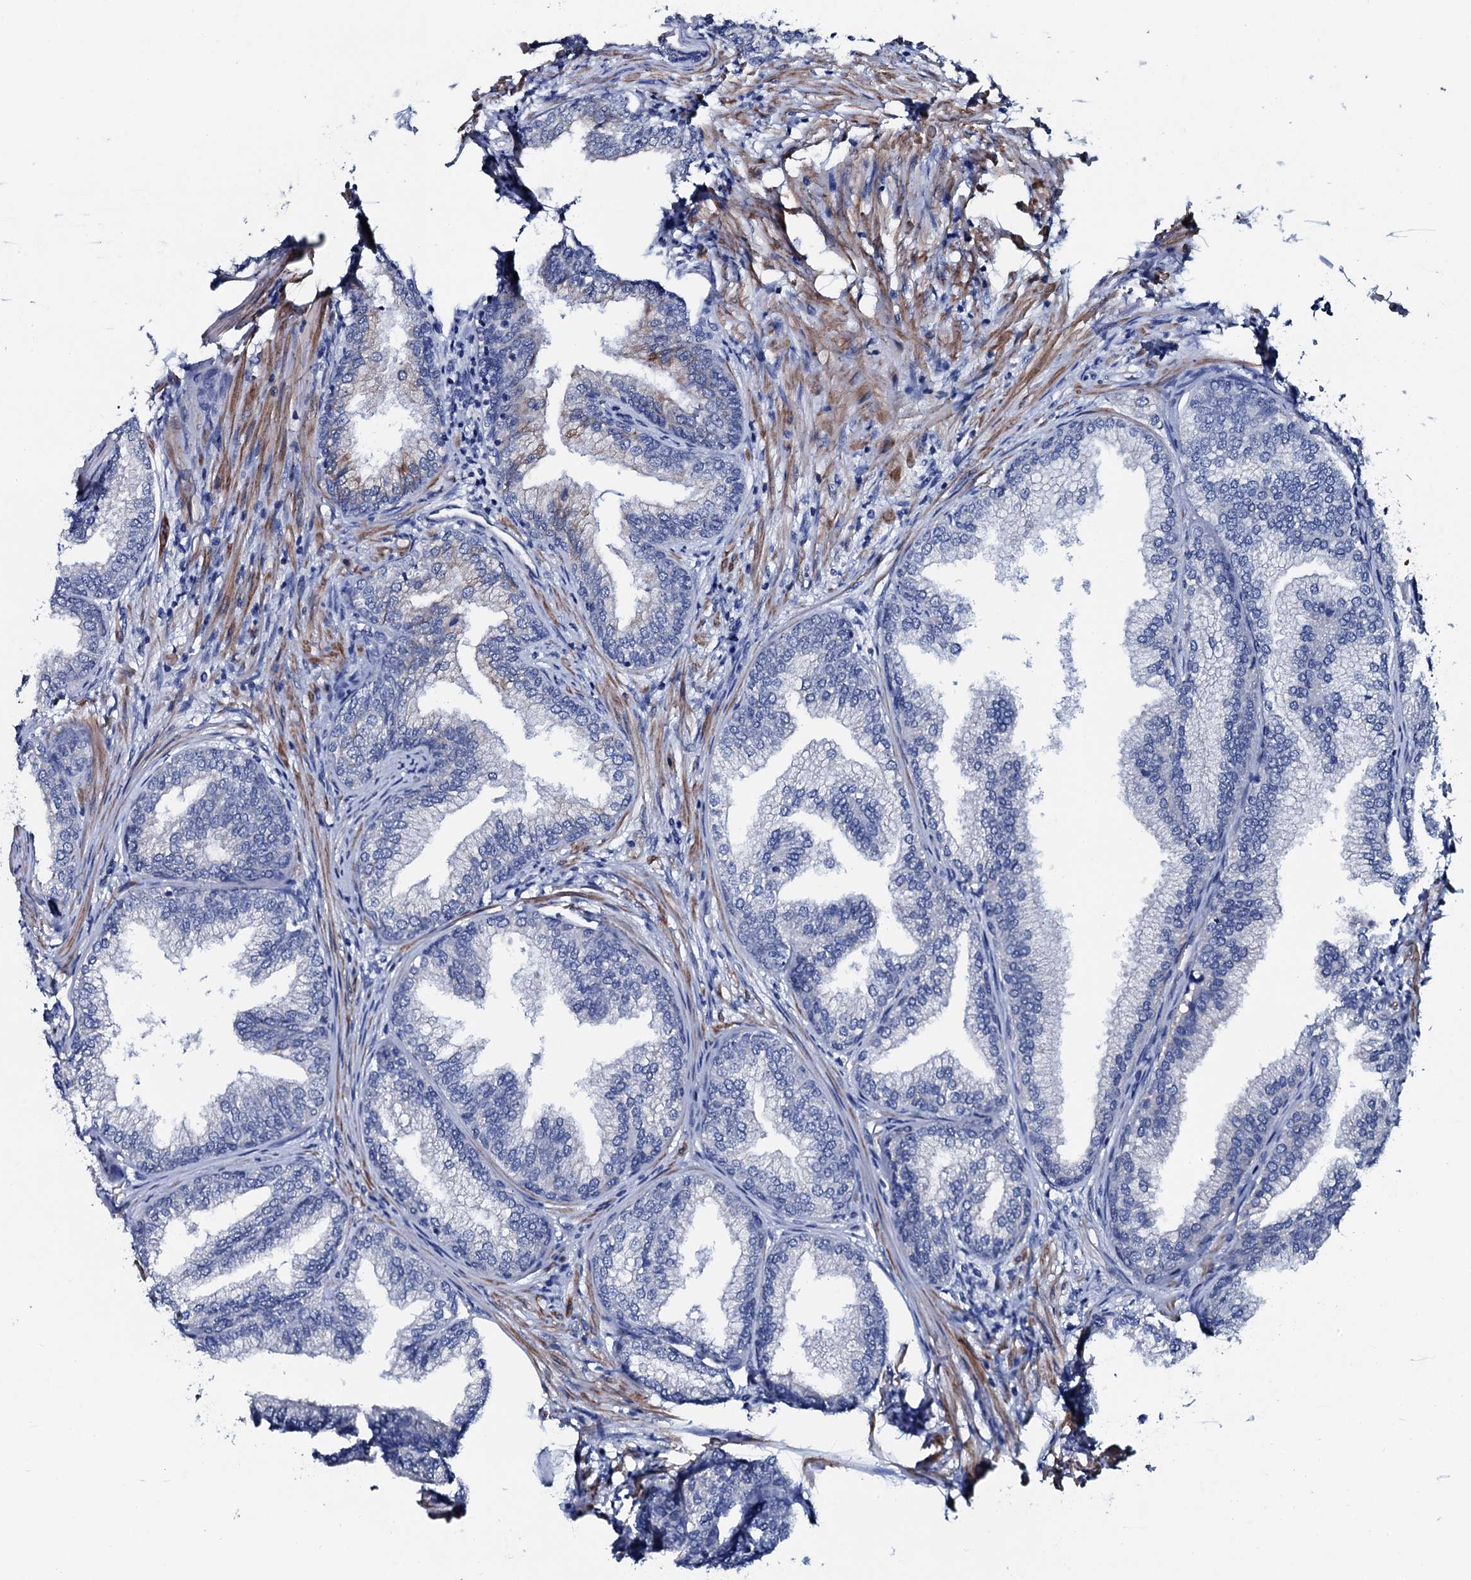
{"staining": {"intensity": "negative", "quantity": "none", "location": "none"}, "tissue": "prostate", "cell_type": "Glandular cells", "image_type": "normal", "snomed": [{"axis": "morphology", "description": "Normal tissue, NOS"}, {"axis": "topography", "description": "Prostate"}], "caption": "Image shows no significant protein expression in glandular cells of unremarkable prostate.", "gene": "GYS2", "patient": {"sex": "male", "age": 76}}